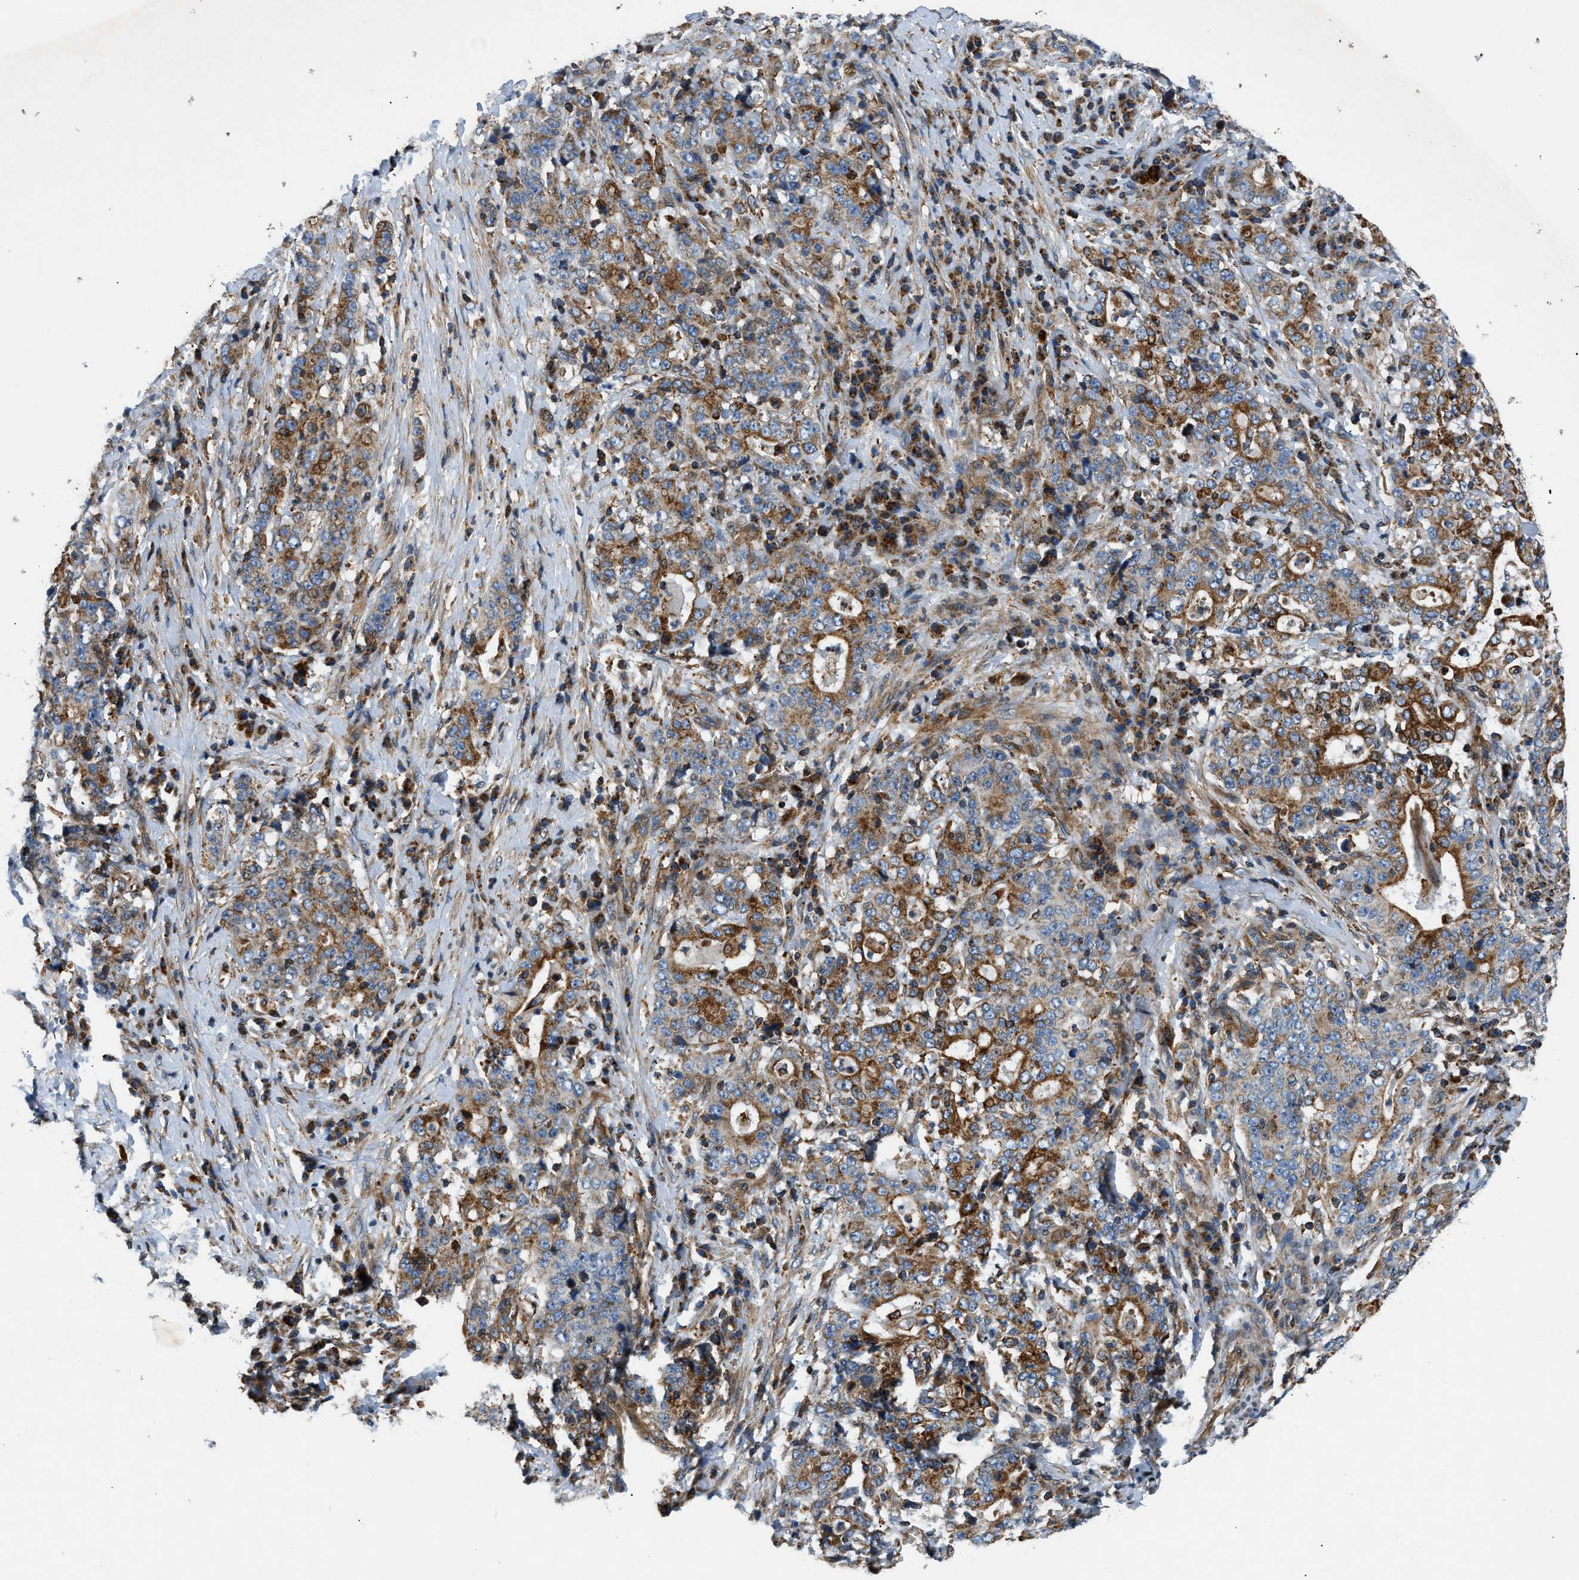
{"staining": {"intensity": "moderate", "quantity": ">75%", "location": "cytoplasmic/membranous"}, "tissue": "stomach cancer", "cell_type": "Tumor cells", "image_type": "cancer", "snomed": [{"axis": "morphology", "description": "Normal tissue, NOS"}, {"axis": "morphology", "description": "Adenocarcinoma, NOS"}, {"axis": "topography", "description": "Stomach, upper"}, {"axis": "topography", "description": "Stomach"}], "caption": "Immunohistochemical staining of human stomach cancer (adenocarcinoma) displays medium levels of moderate cytoplasmic/membranous positivity in approximately >75% of tumor cells. (DAB IHC, brown staining for protein, blue staining for nuclei).", "gene": "DHODH", "patient": {"sex": "male", "age": 59}}